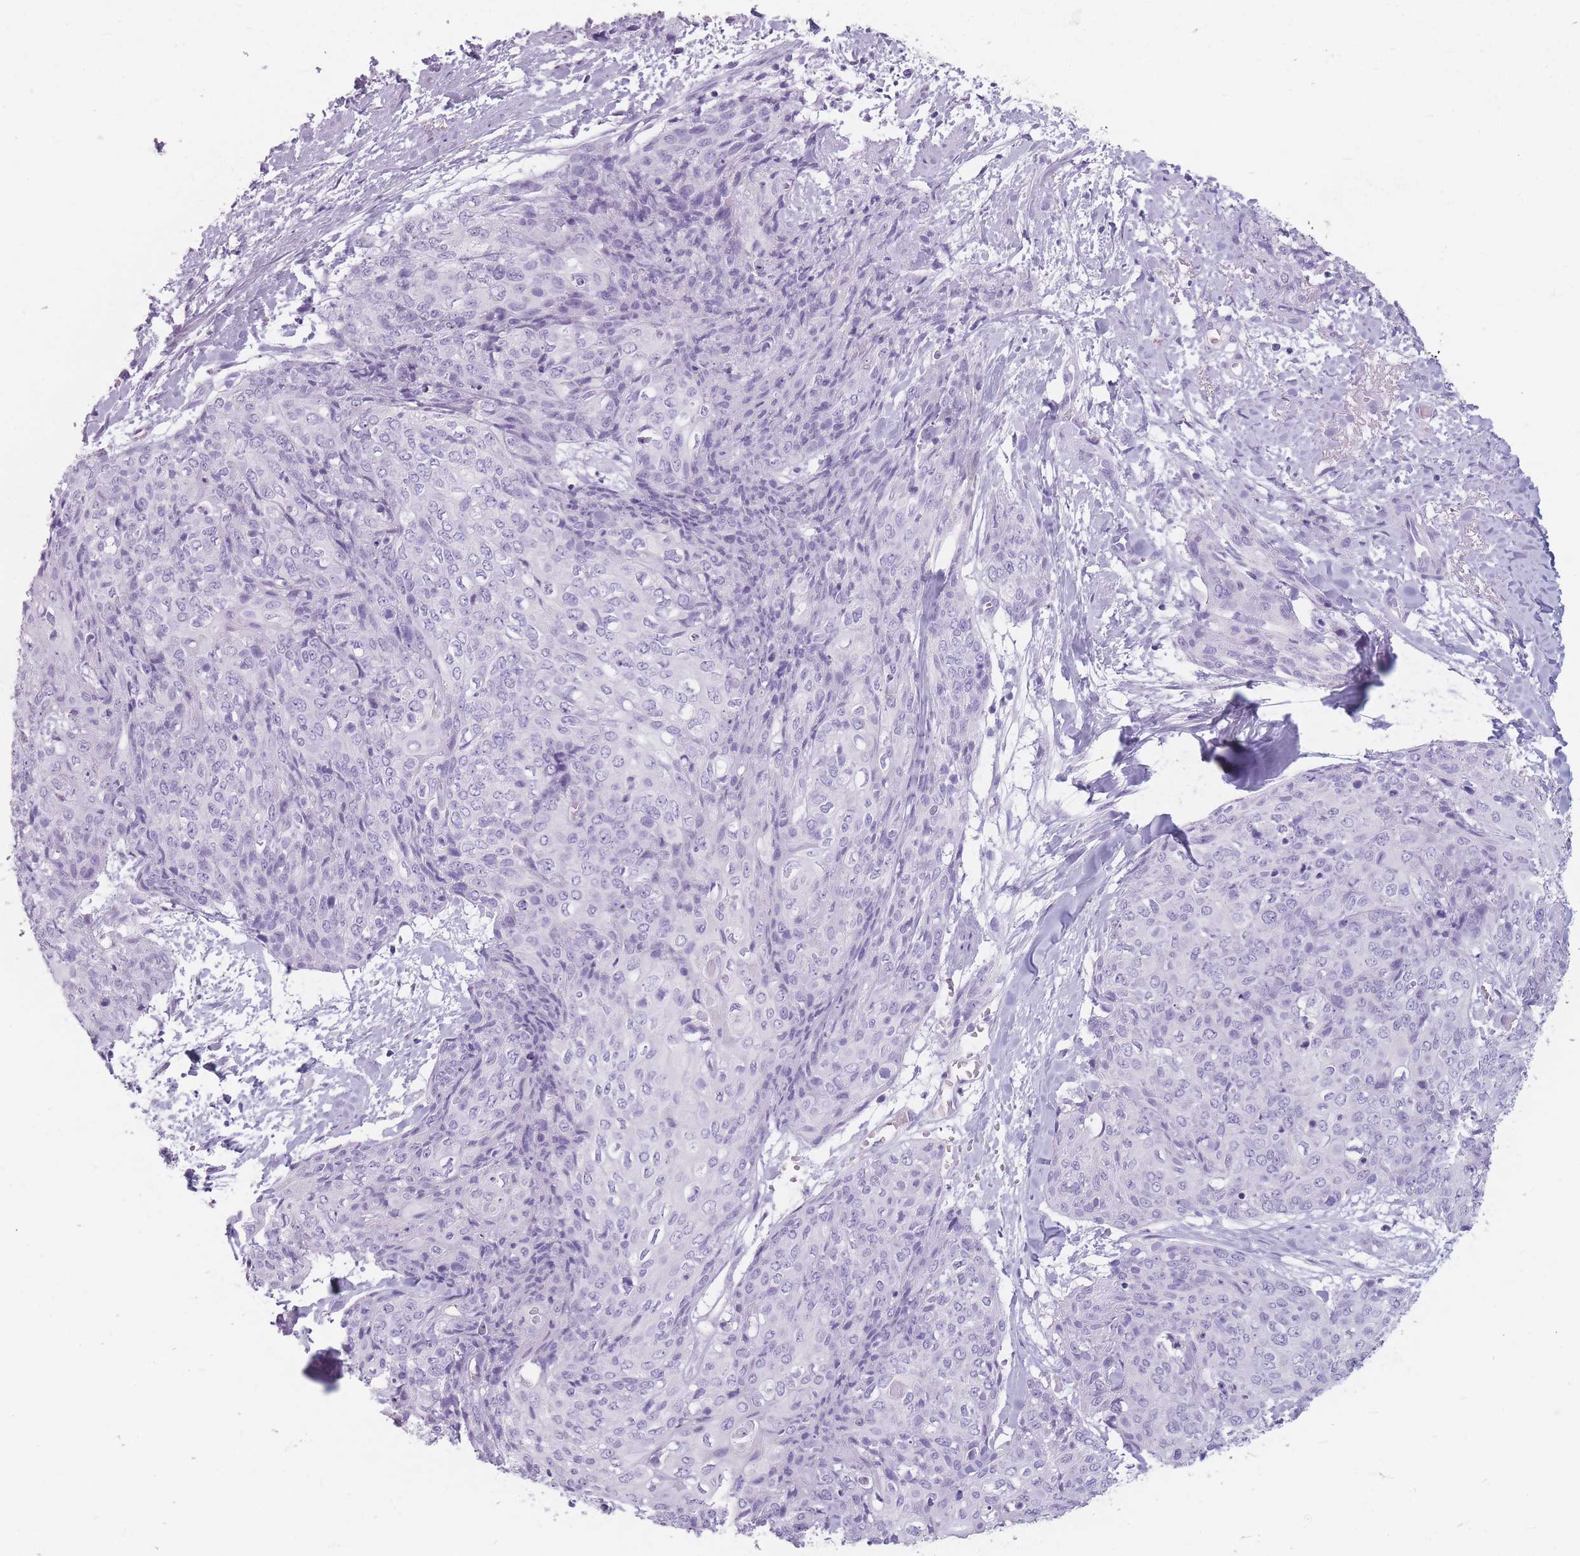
{"staining": {"intensity": "negative", "quantity": "none", "location": "none"}, "tissue": "skin cancer", "cell_type": "Tumor cells", "image_type": "cancer", "snomed": [{"axis": "morphology", "description": "Squamous cell carcinoma, NOS"}, {"axis": "topography", "description": "Skin"}, {"axis": "topography", "description": "Vulva"}], "caption": "The image shows no staining of tumor cells in squamous cell carcinoma (skin).", "gene": "CCNO", "patient": {"sex": "female", "age": 85}}